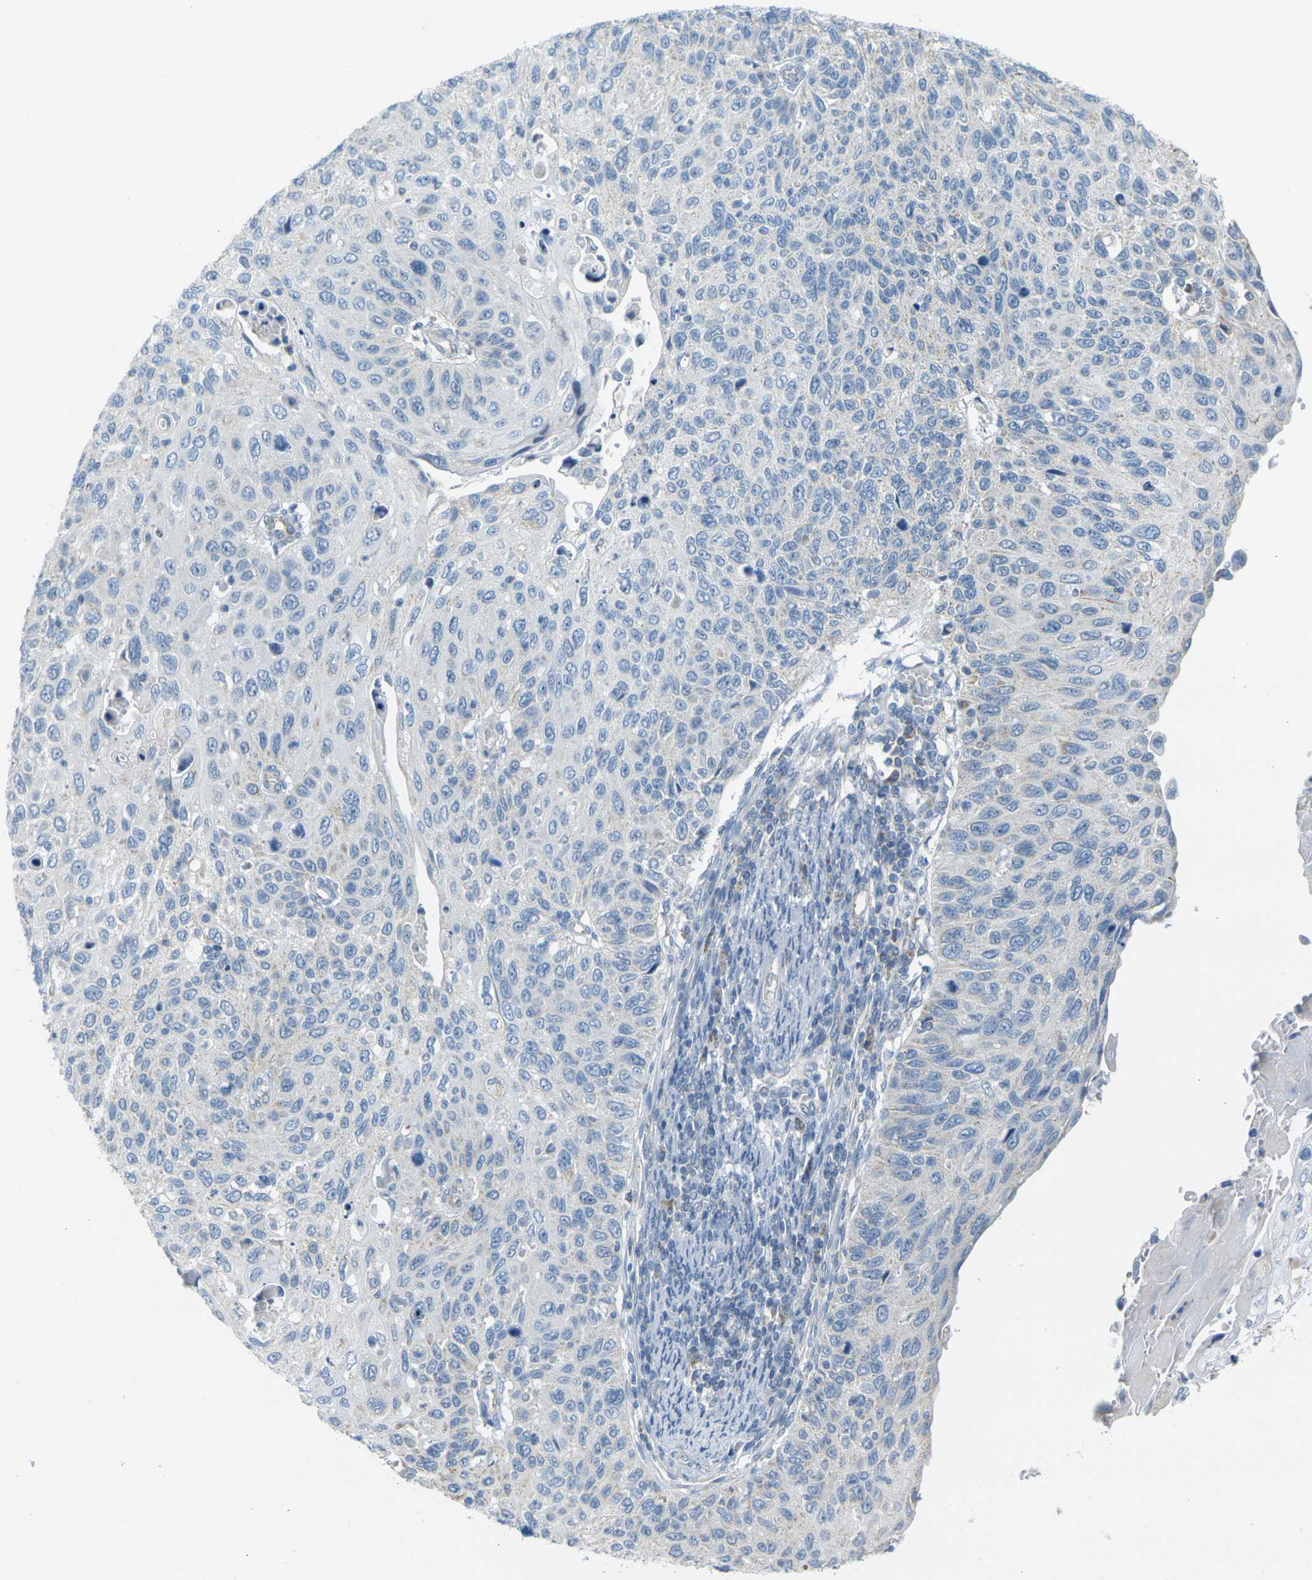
{"staining": {"intensity": "negative", "quantity": "none", "location": "none"}, "tissue": "cervical cancer", "cell_type": "Tumor cells", "image_type": "cancer", "snomed": [{"axis": "morphology", "description": "Squamous cell carcinoma, NOS"}, {"axis": "topography", "description": "Cervix"}], "caption": "Cervical cancer stained for a protein using immunohistochemistry reveals no positivity tumor cells.", "gene": "PARD6B", "patient": {"sex": "female", "age": 70}}